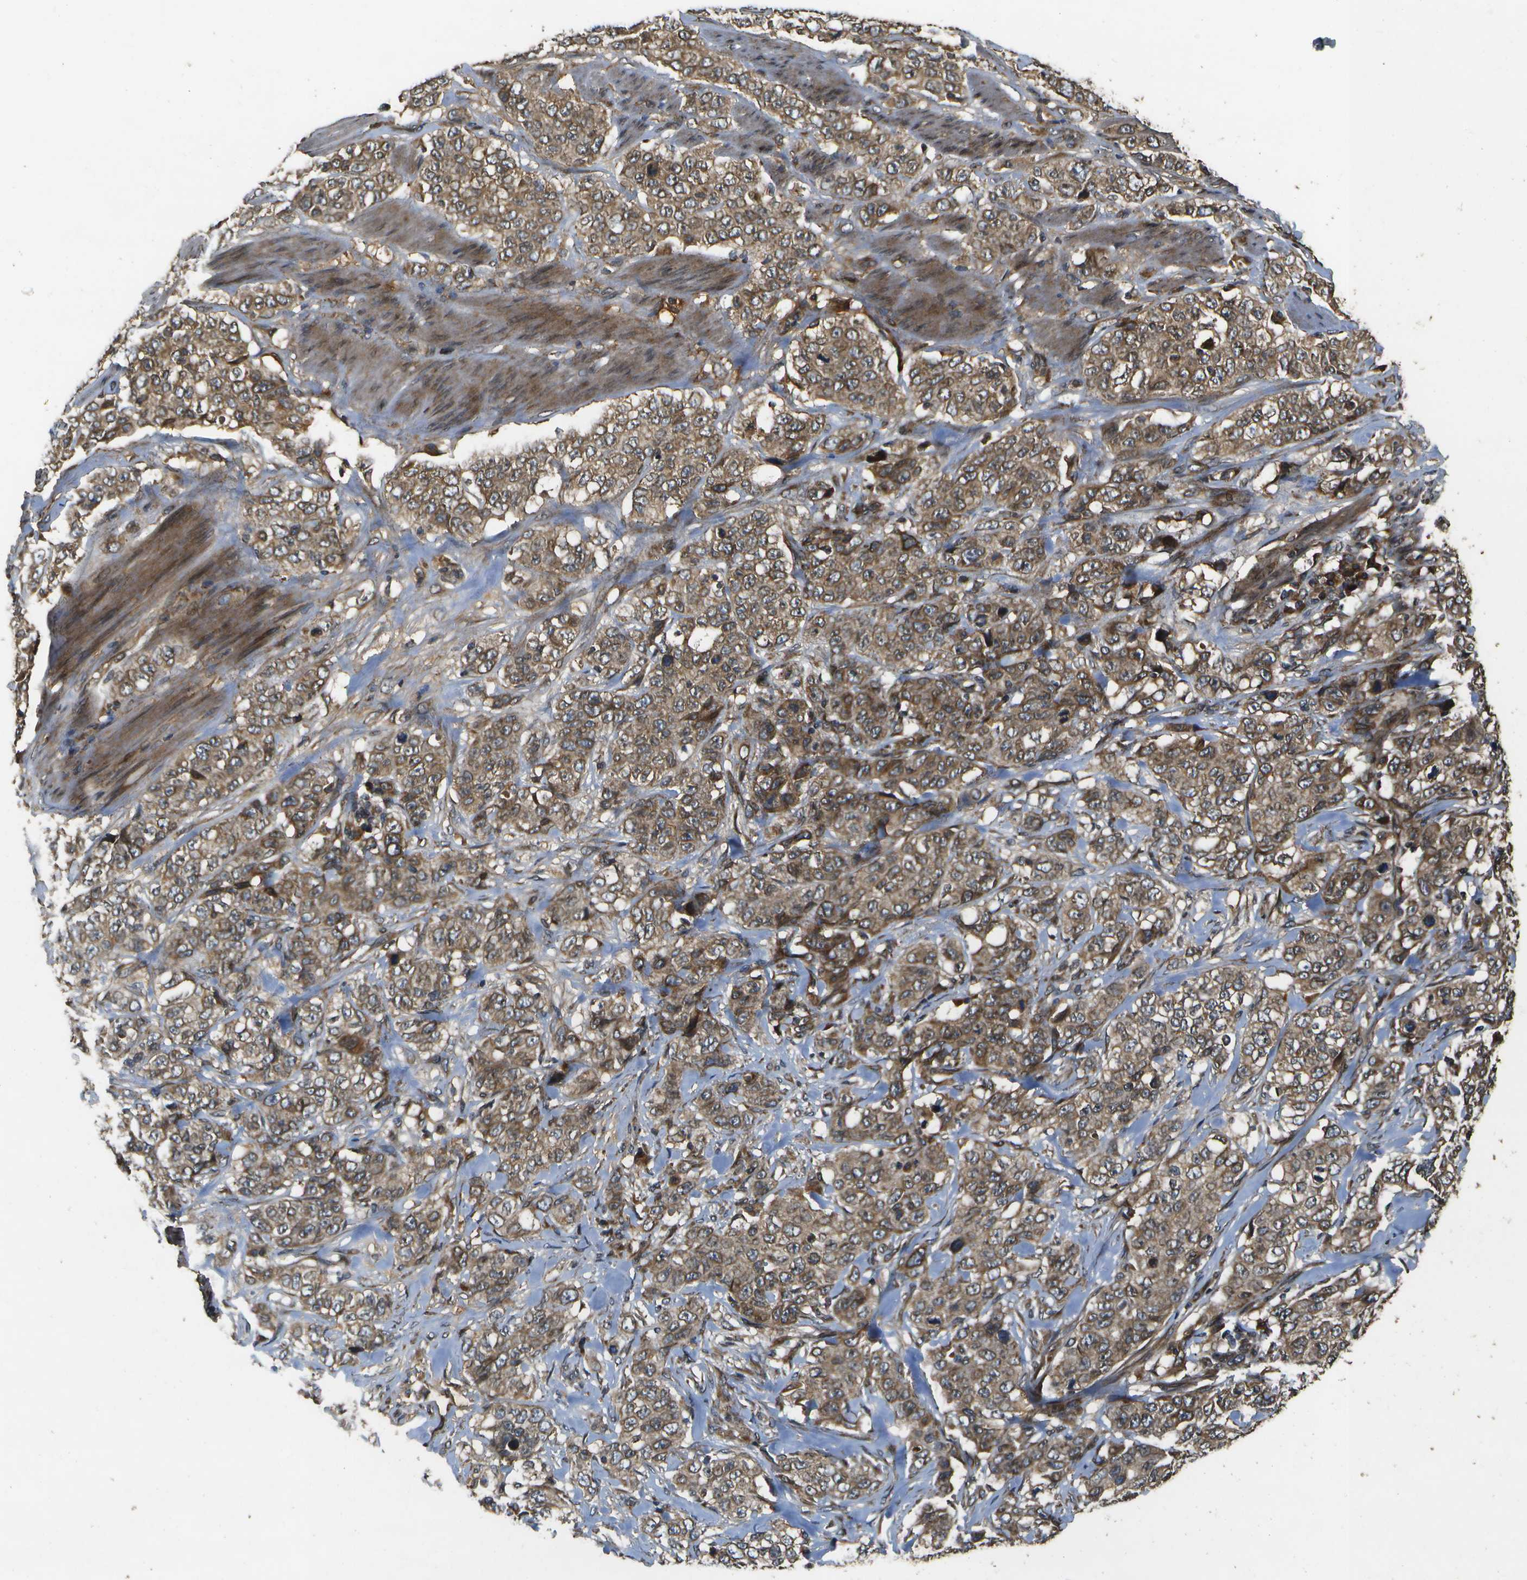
{"staining": {"intensity": "moderate", "quantity": ">75%", "location": "cytoplasmic/membranous"}, "tissue": "stomach cancer", "cell_type": "Tumor cells", "image_type": "cancer", "snomed": [{"axis": "morphology", "description": "Adenocarcinoma, NOS"}, {"axis": "topography", "description": "Stomach"}], "caption": "This is an image of immunohistochemistry staining of stomach adenocarcinoma, which shows moderate expression in the cytoplasmic/membranous of tumor cells.", "gene": "HFE", "patient": {"sex": "male", "age": 48}}